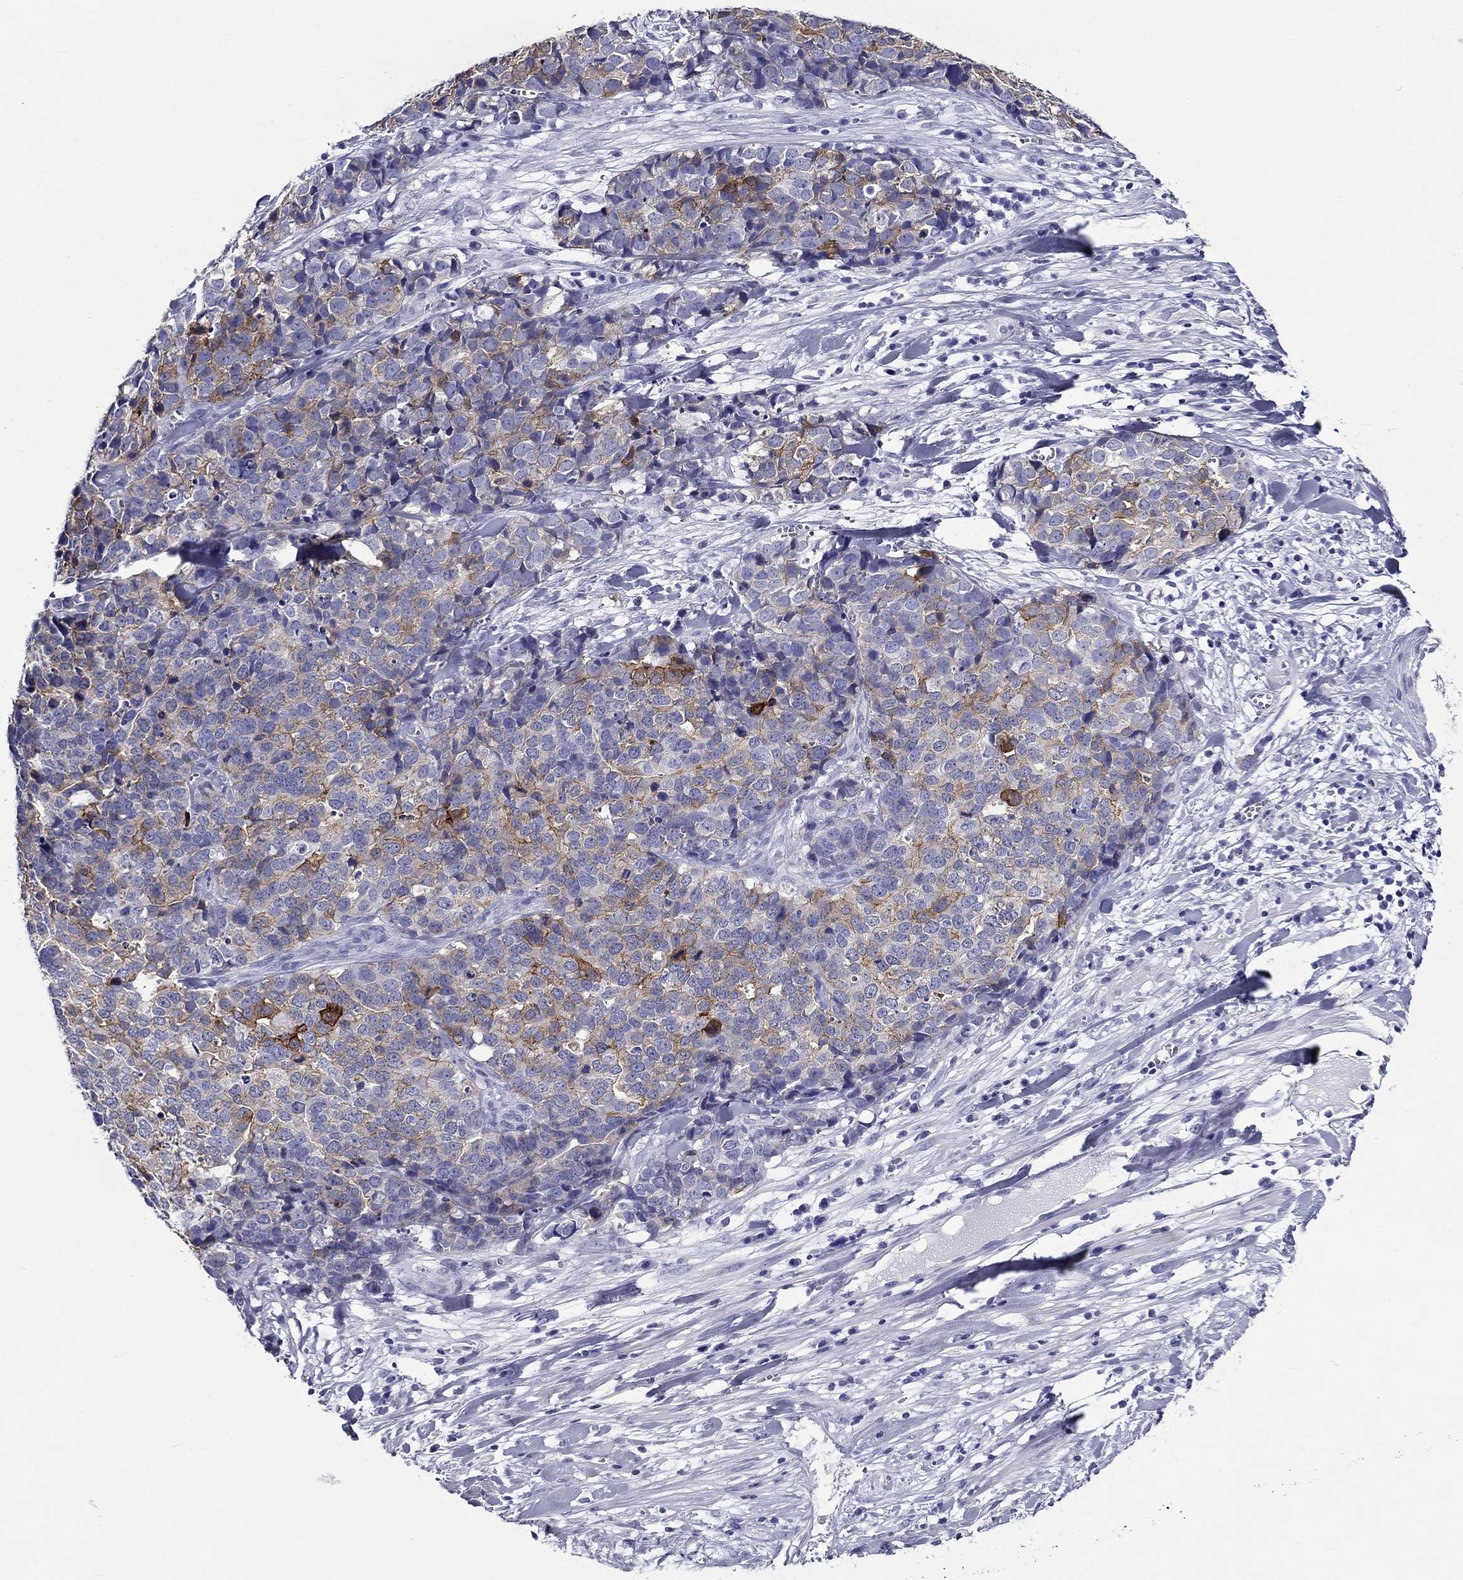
{"staining": {"intensity": "moderate", "quantity": "<25%", "location": "cytoplasmic/membranous"}, "tissue": "ovarian cancer", "cell_type": "Tumor cells", "image_type": "cancer", "snomed": [{"axis": "morphology", "description": "Carcinoma, endometroid"}, {"axis": "topography", "description": "Ovary"}], "caption": "This micrograph shows IHC staining of human ovarian cancer, with low moderate cytoplasmic/membranous positivity in about <25% of tumor cells.", "gene": "DNALI1", "patient": {"sex": "female", "age": 65}}